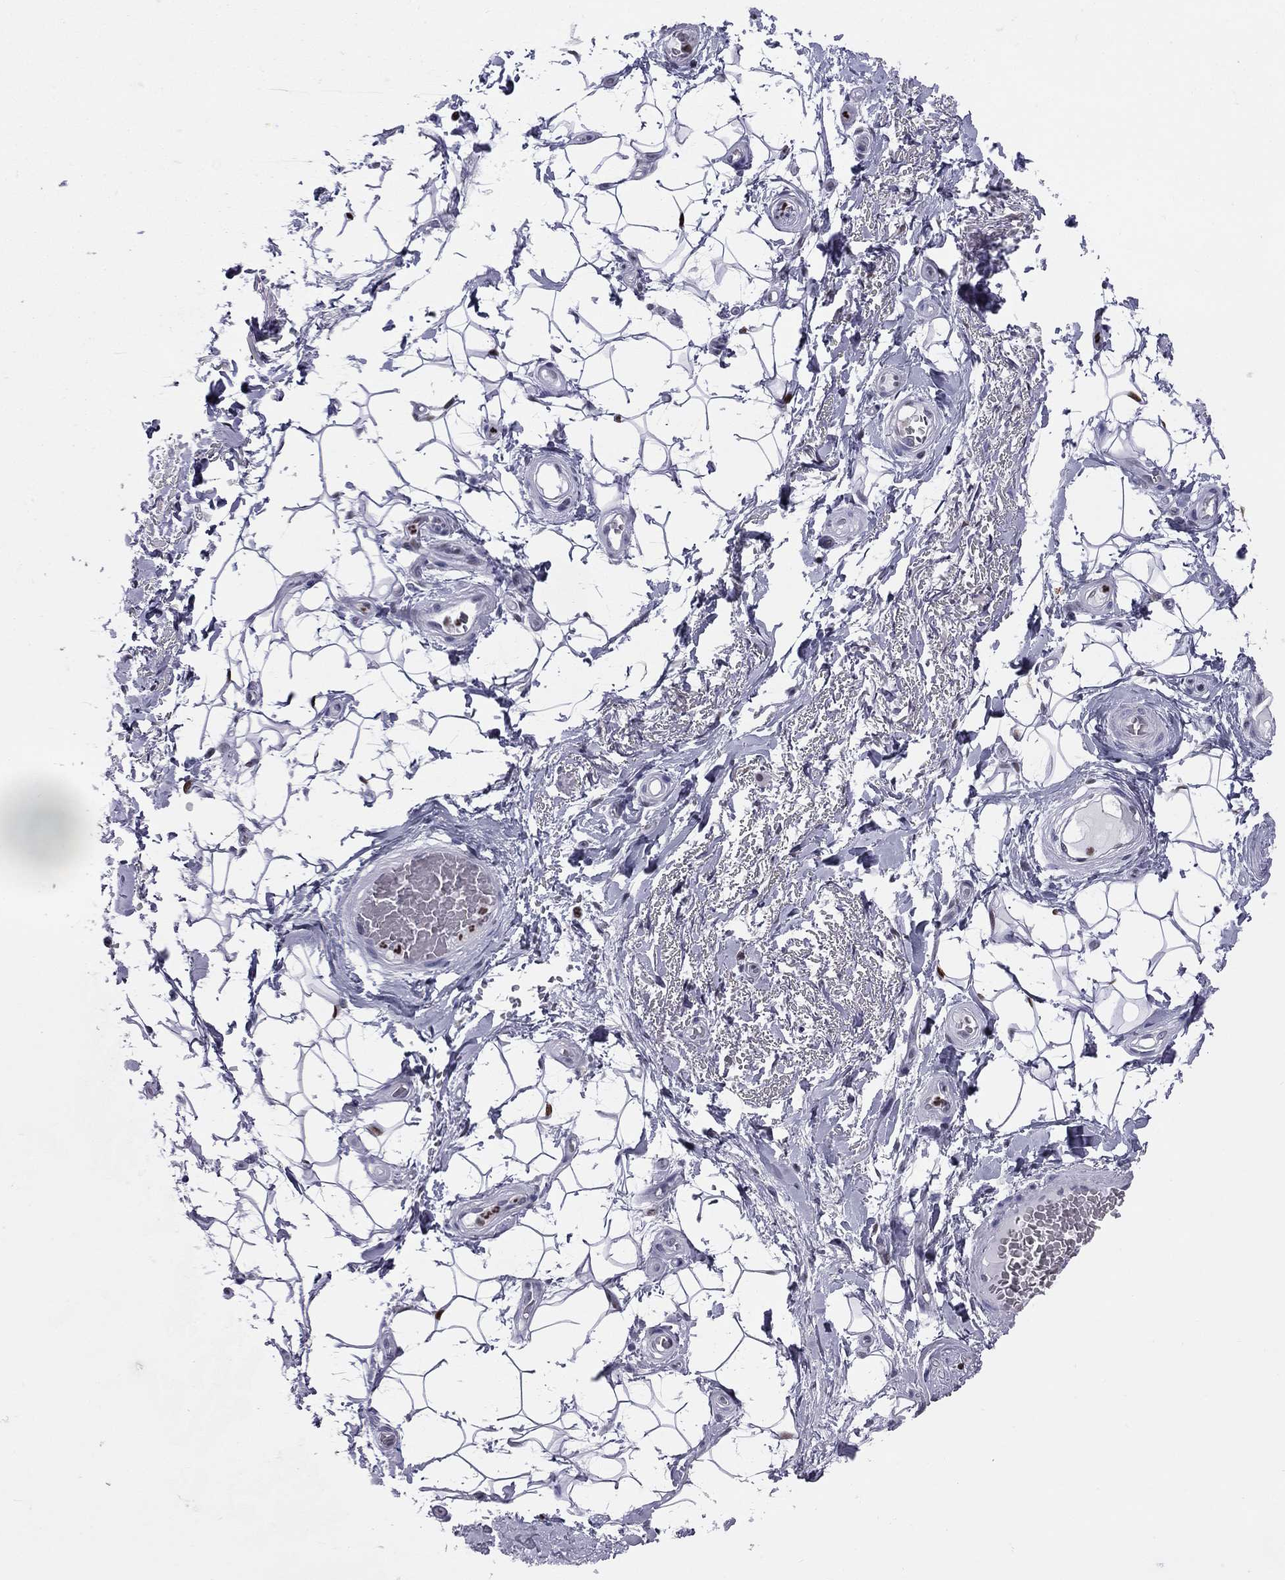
{"staining": {"intensity": "negative", "quantity": "none", "location": "none"}, "tissue": "adipose tissue", "cell_type": "Adipocytes", "image_type": "normal", "snomed": [{"axis": "morphology", "description": "Normal tissue, NOS"}, {"axis": "topography", "description": "Anal"}, {"axis": "topography", "description": "Peripheral nerve tissue"}], "caption": "Immunohistochemical staining of normal adipose tissue displays no significant expression in adipocytes. (DAB IHC with hematoxylin counter stain).", "gene": "PCGF3", "patient": {"sex": "male", "age": 53}}